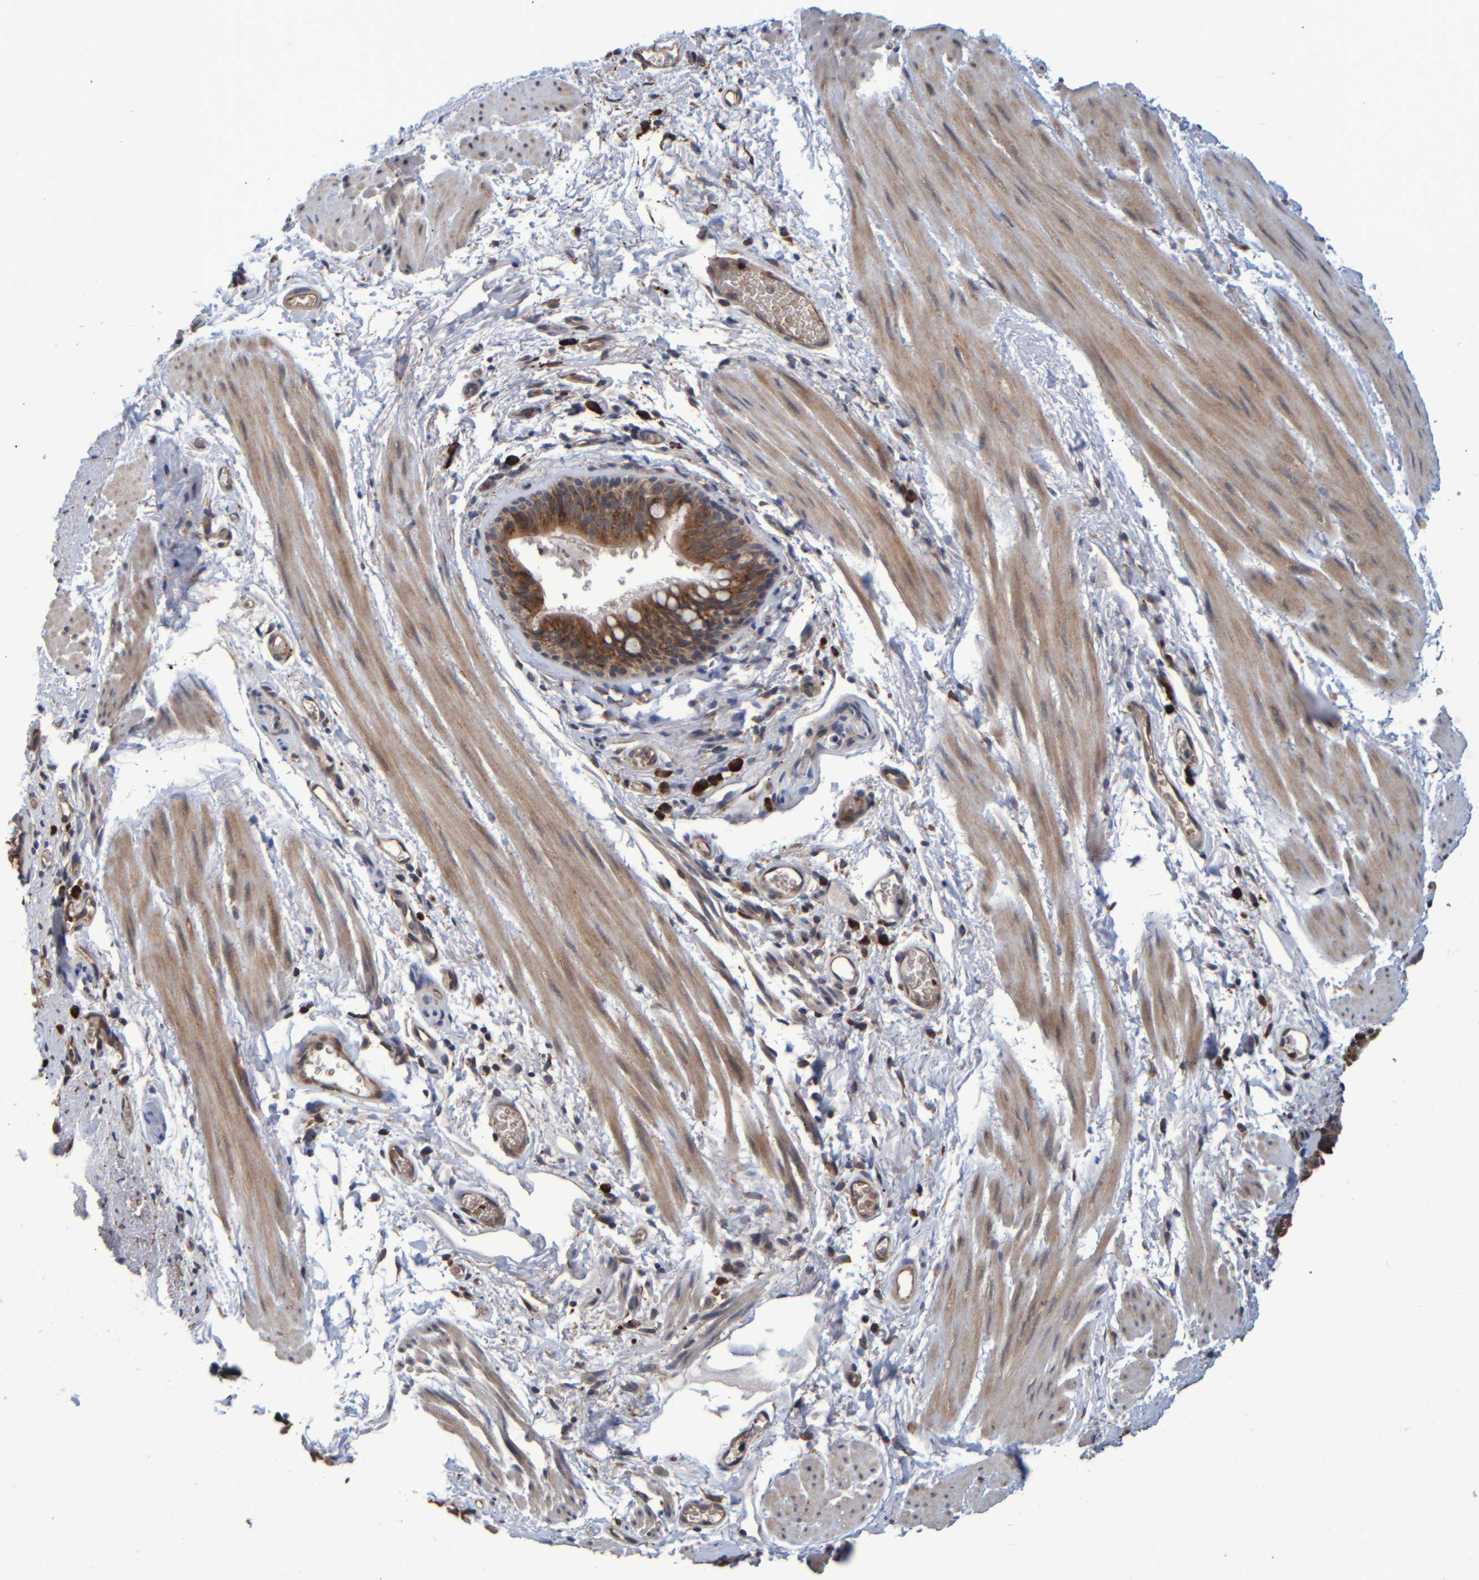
{"staining": {"intensity": "moderate", "quantity": ">75%", "location": "cytoplasmic/membranous"}, "tissue": "bronchus", "cell_type": "Respiratory epithelial cells", "image_type": "normal", "snomed": [{"axis": "morphology", "description": "Normal tissue, NOS"}, {"axis": "topography", "description": "Cartilage tissue"}, {"axis": "topography", "description": "Bronchus"}], "caption": "Immunohistochemistry (IHC) (DAB) staining of unremarkable human bronchus shows moderate cytoplasmic/membranous protein expression in about >75% of respiratory epithelial cells. Using DAB (3,3'-diaminobenzidine) (brown) and hematoxylin (blue) stains, captured at high magnification using brightfield microscopy.", "gene": "SPAG5", "patient": {"sex": "female", "age": 53}}